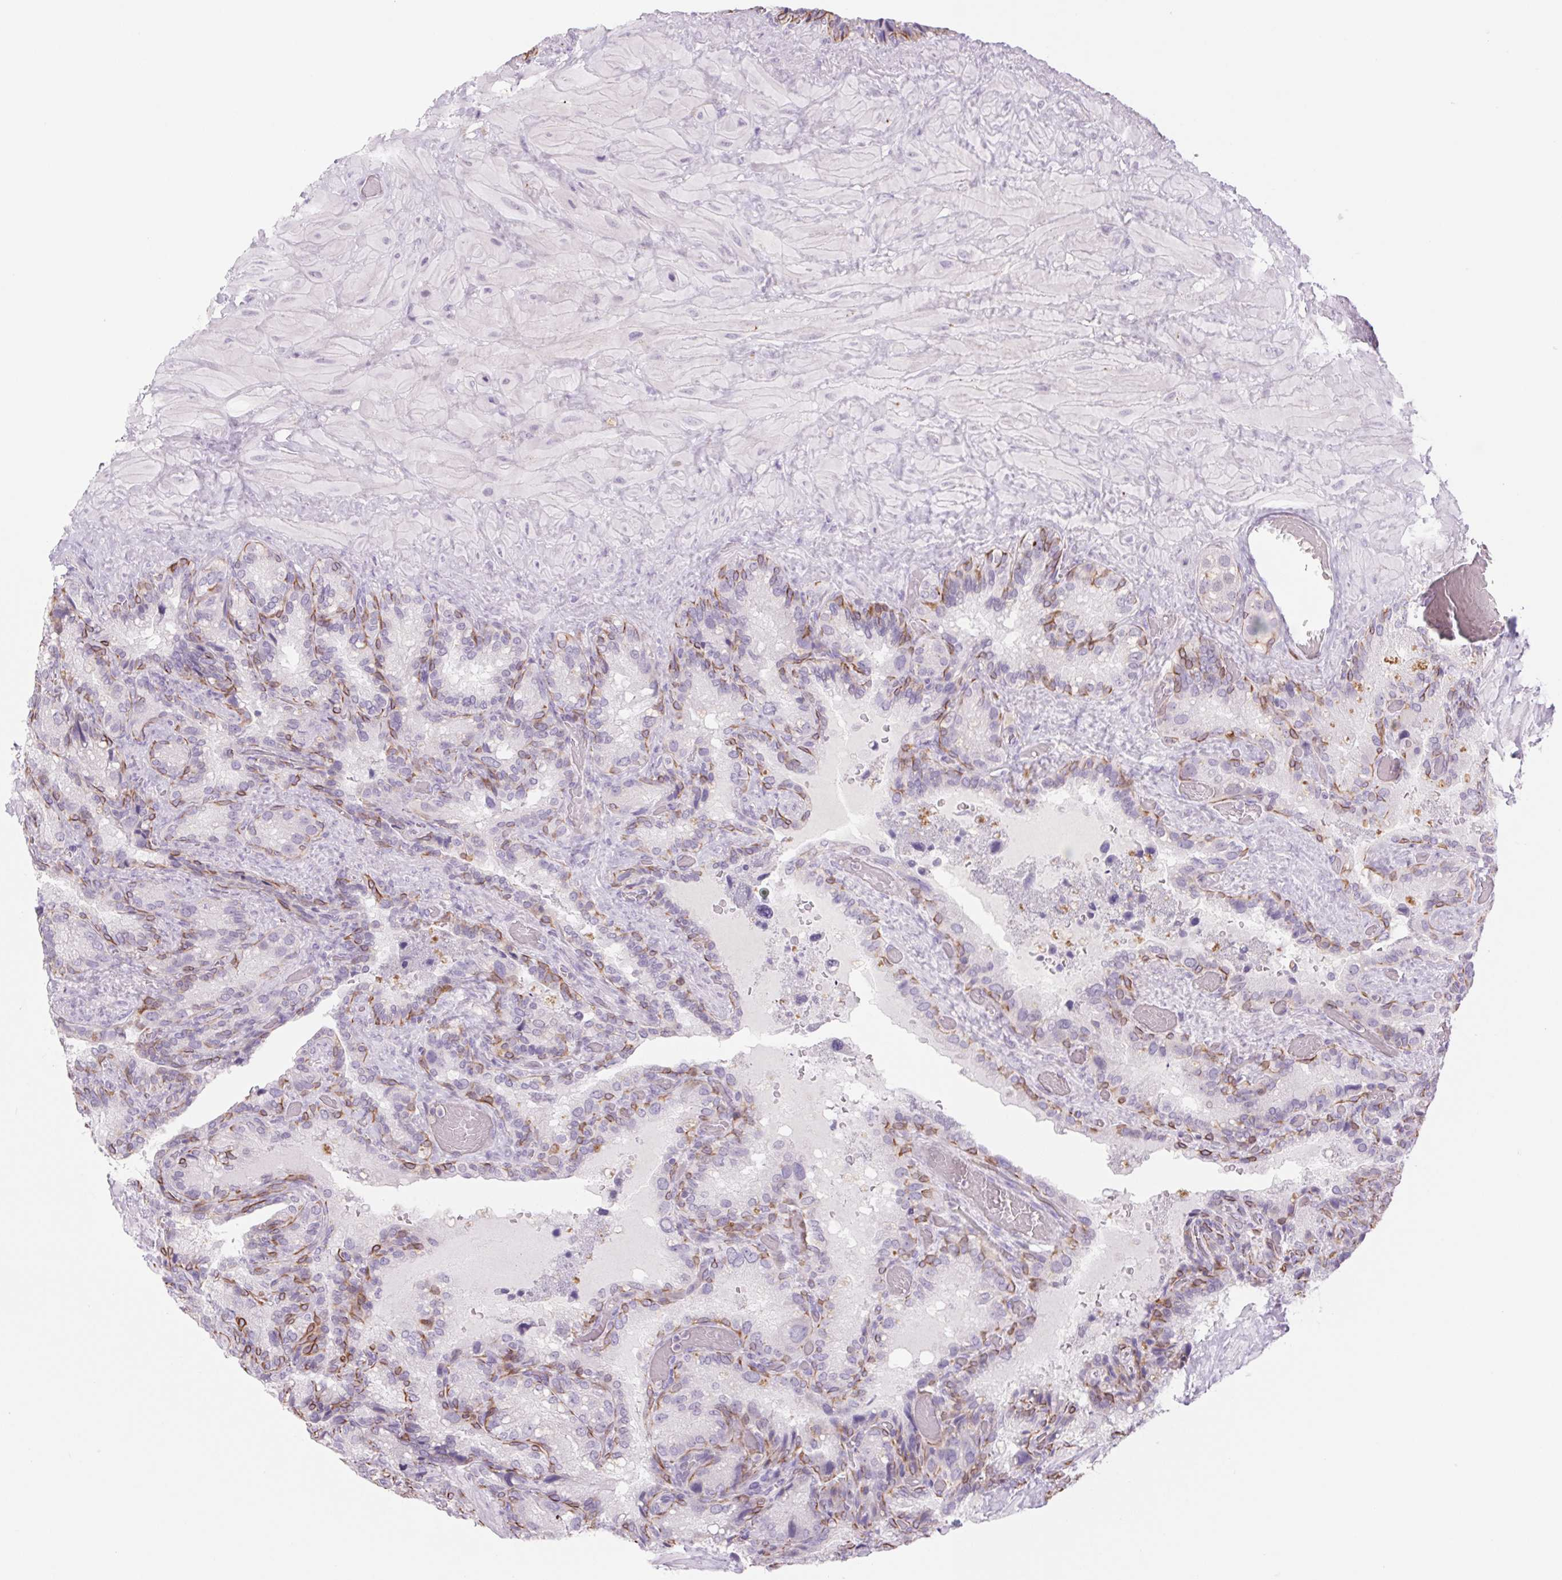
{"staining": {"intensity": "moderate", "quantity": "<25%", "location": "cytoplasmic/membranous"}, "tissue": "seminal vesicle", "cell_type": "Glandular cells", "image_type": "normal", "snomed": [{"axis": "morphology", "description": "Normal tissue, NOS"}, {"axis": "topography", "description": "Seminal veicle"}], "caption": "Protein expression by IHC reveals moderate cytoplasmic/membranous expression in about <25% of glandular cells in unremarkable seminal vesicle.", "gene": "KRT1", "patient": {"sex": "male", "age": 60}}